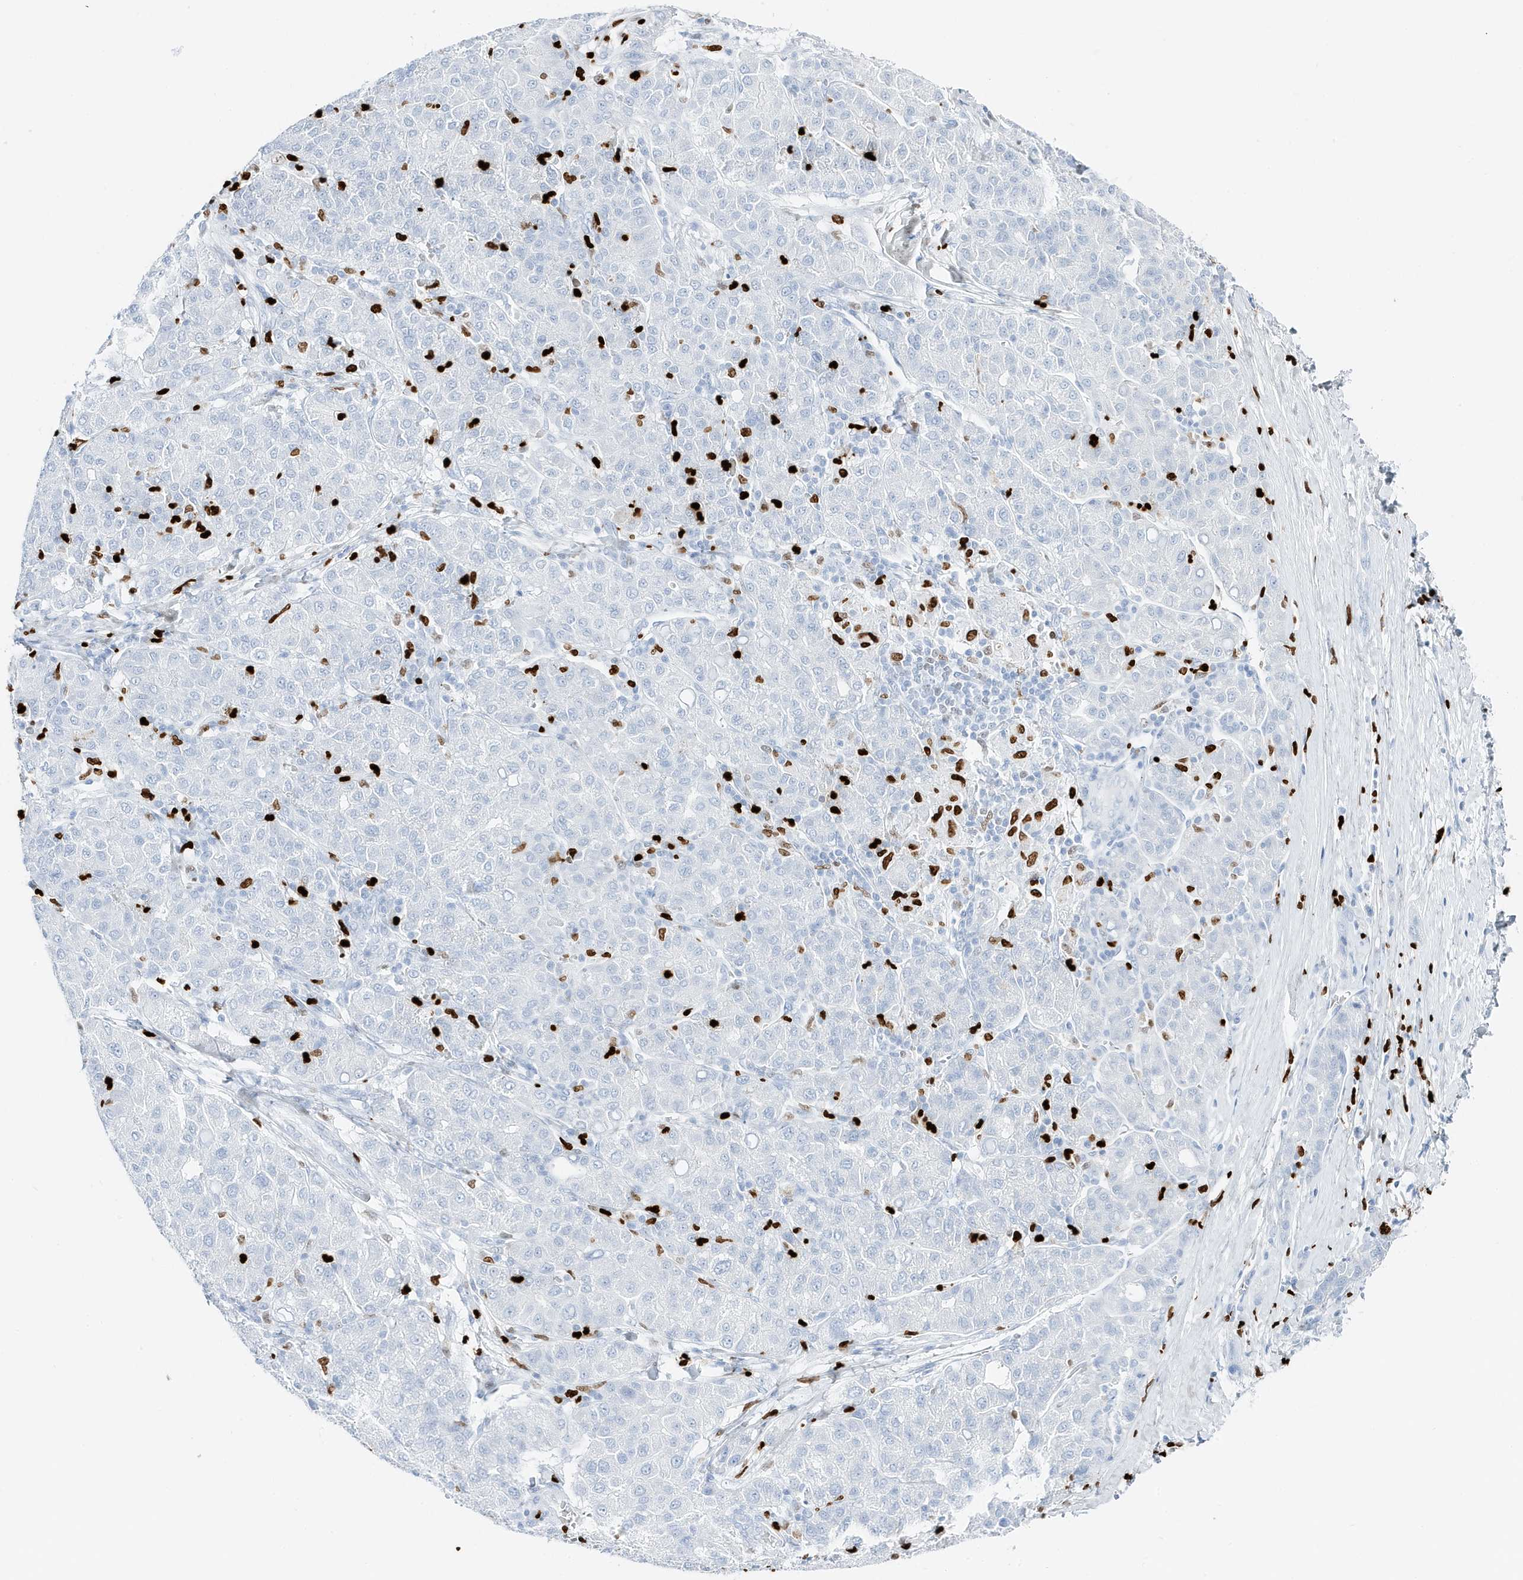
{"staining": {"intensity": "negative", "quantity": "none", "location": "none"}, "tissue": "liver cancer", "cell_type": "Tumor cells", "image_type": "cancer", "snomed": [{"axis": "morphology", "description": "Carcinoma, Hepatocellular, NOS"}, {"axis": "topography", "description": "Liver"}], "caption": "Liver cancer (hepatocellular carcinoma) was stained to show a protein in brown. There is no significant positivity in tumor cells. (DAB IHC, high magnification).", "gene": "MNDA", "patient": {"sex": "male", "age": 65}}